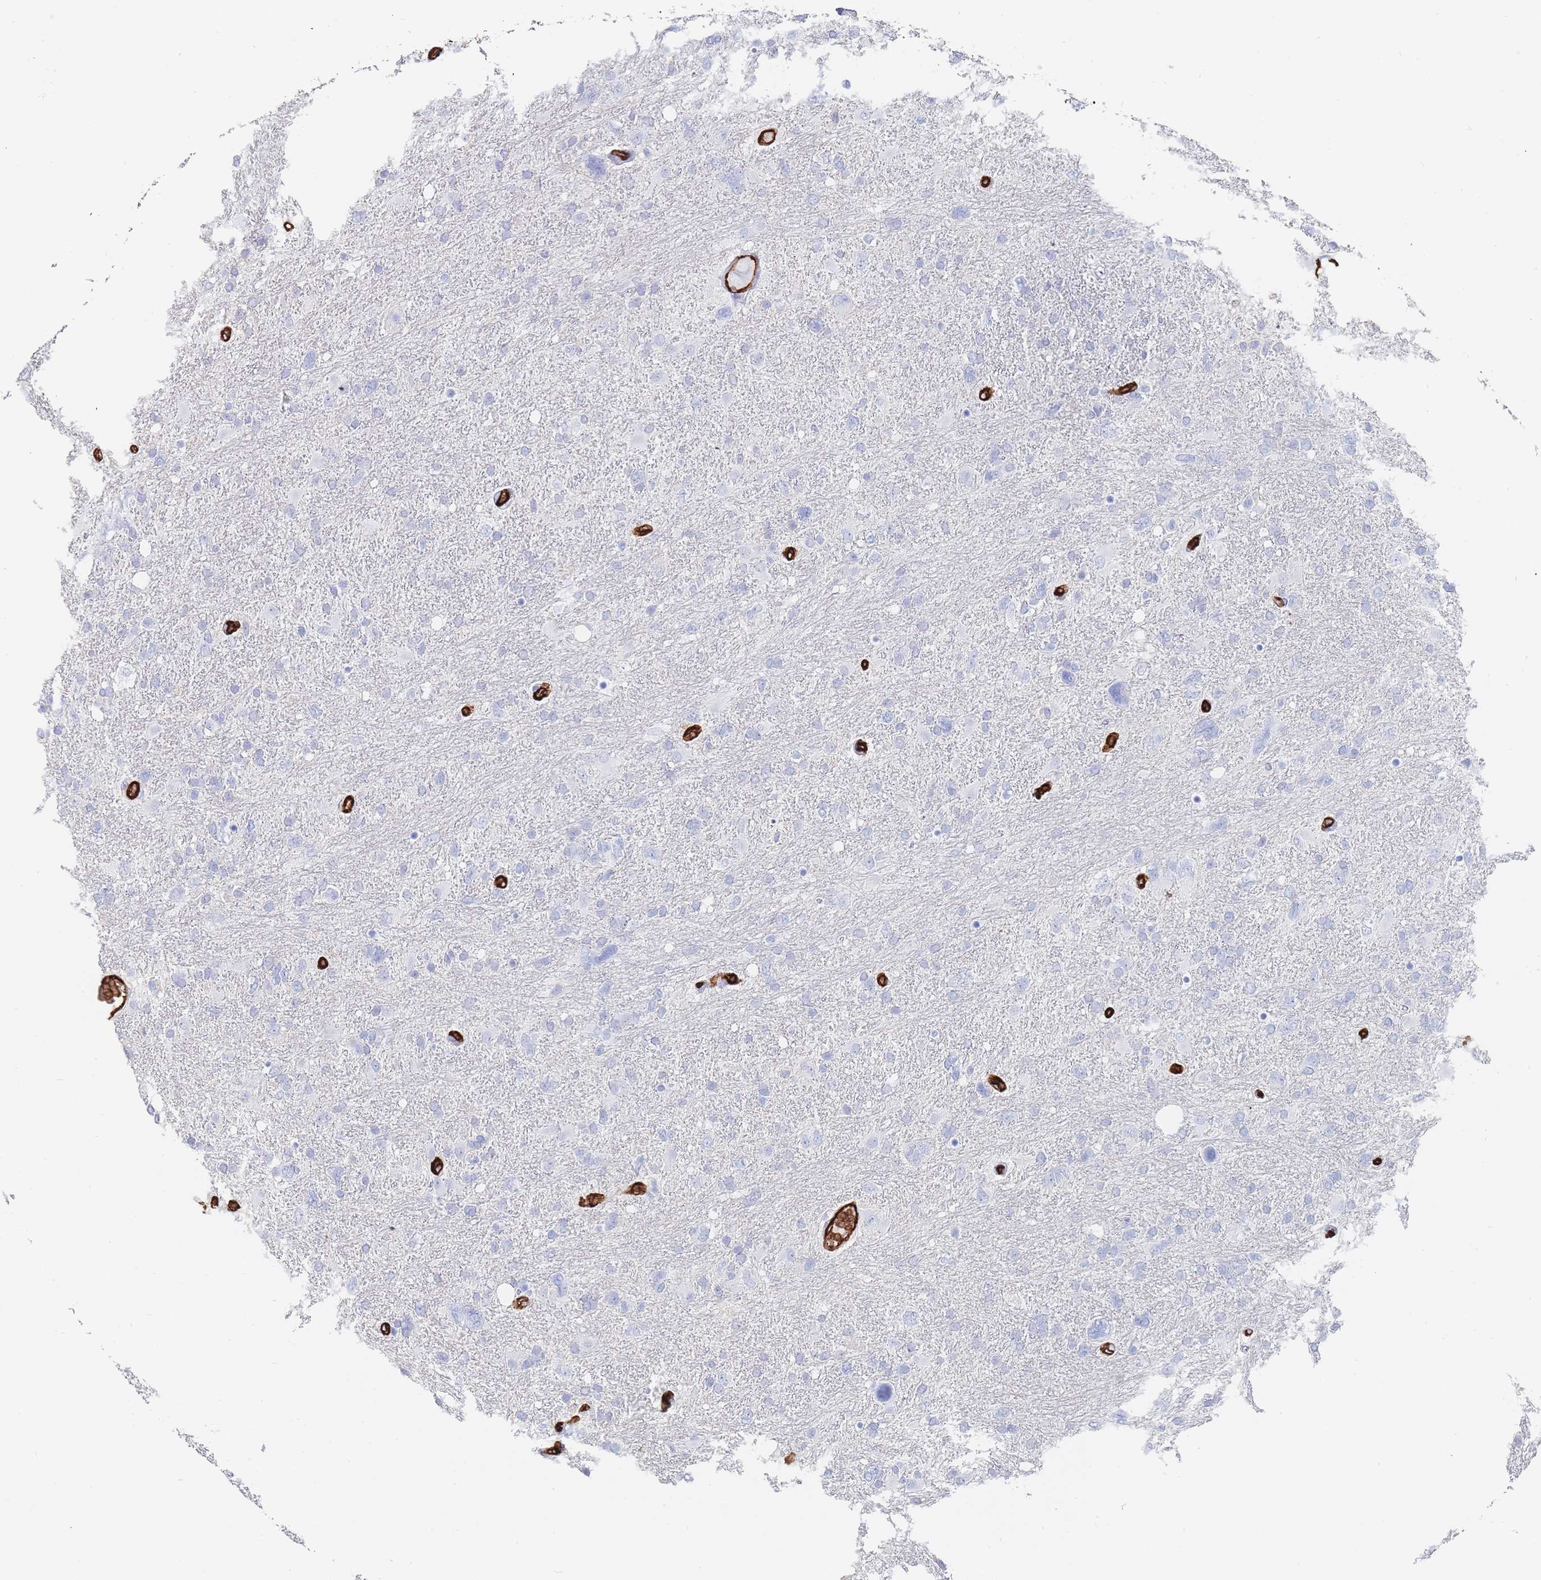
{"staining": {"intensity": "negative", "quantity": "none", "location": "none"}, "tissue": "glioma", "cell_type": "Tumor cells", "image_type": "cancer", "snomed": [{"axis": "morphology", "description": "Glioma, malignant, High grade"}, {"axis": "topography", "description": "Brain"}], "caption": "A high-resolution image shows IHC staining of malignant high-grade glioma, which demonstrates no significant positivity in tumor cells. Brightfield microscopy of immunohistochemistry (IHC) stained with DAB (3,3'-diaminobenzidine) (brown) and hematoxylin (blue), captured at high magnification.", "gene": "SLC2A1", "patient": {"sex": "male", "age": 61}}